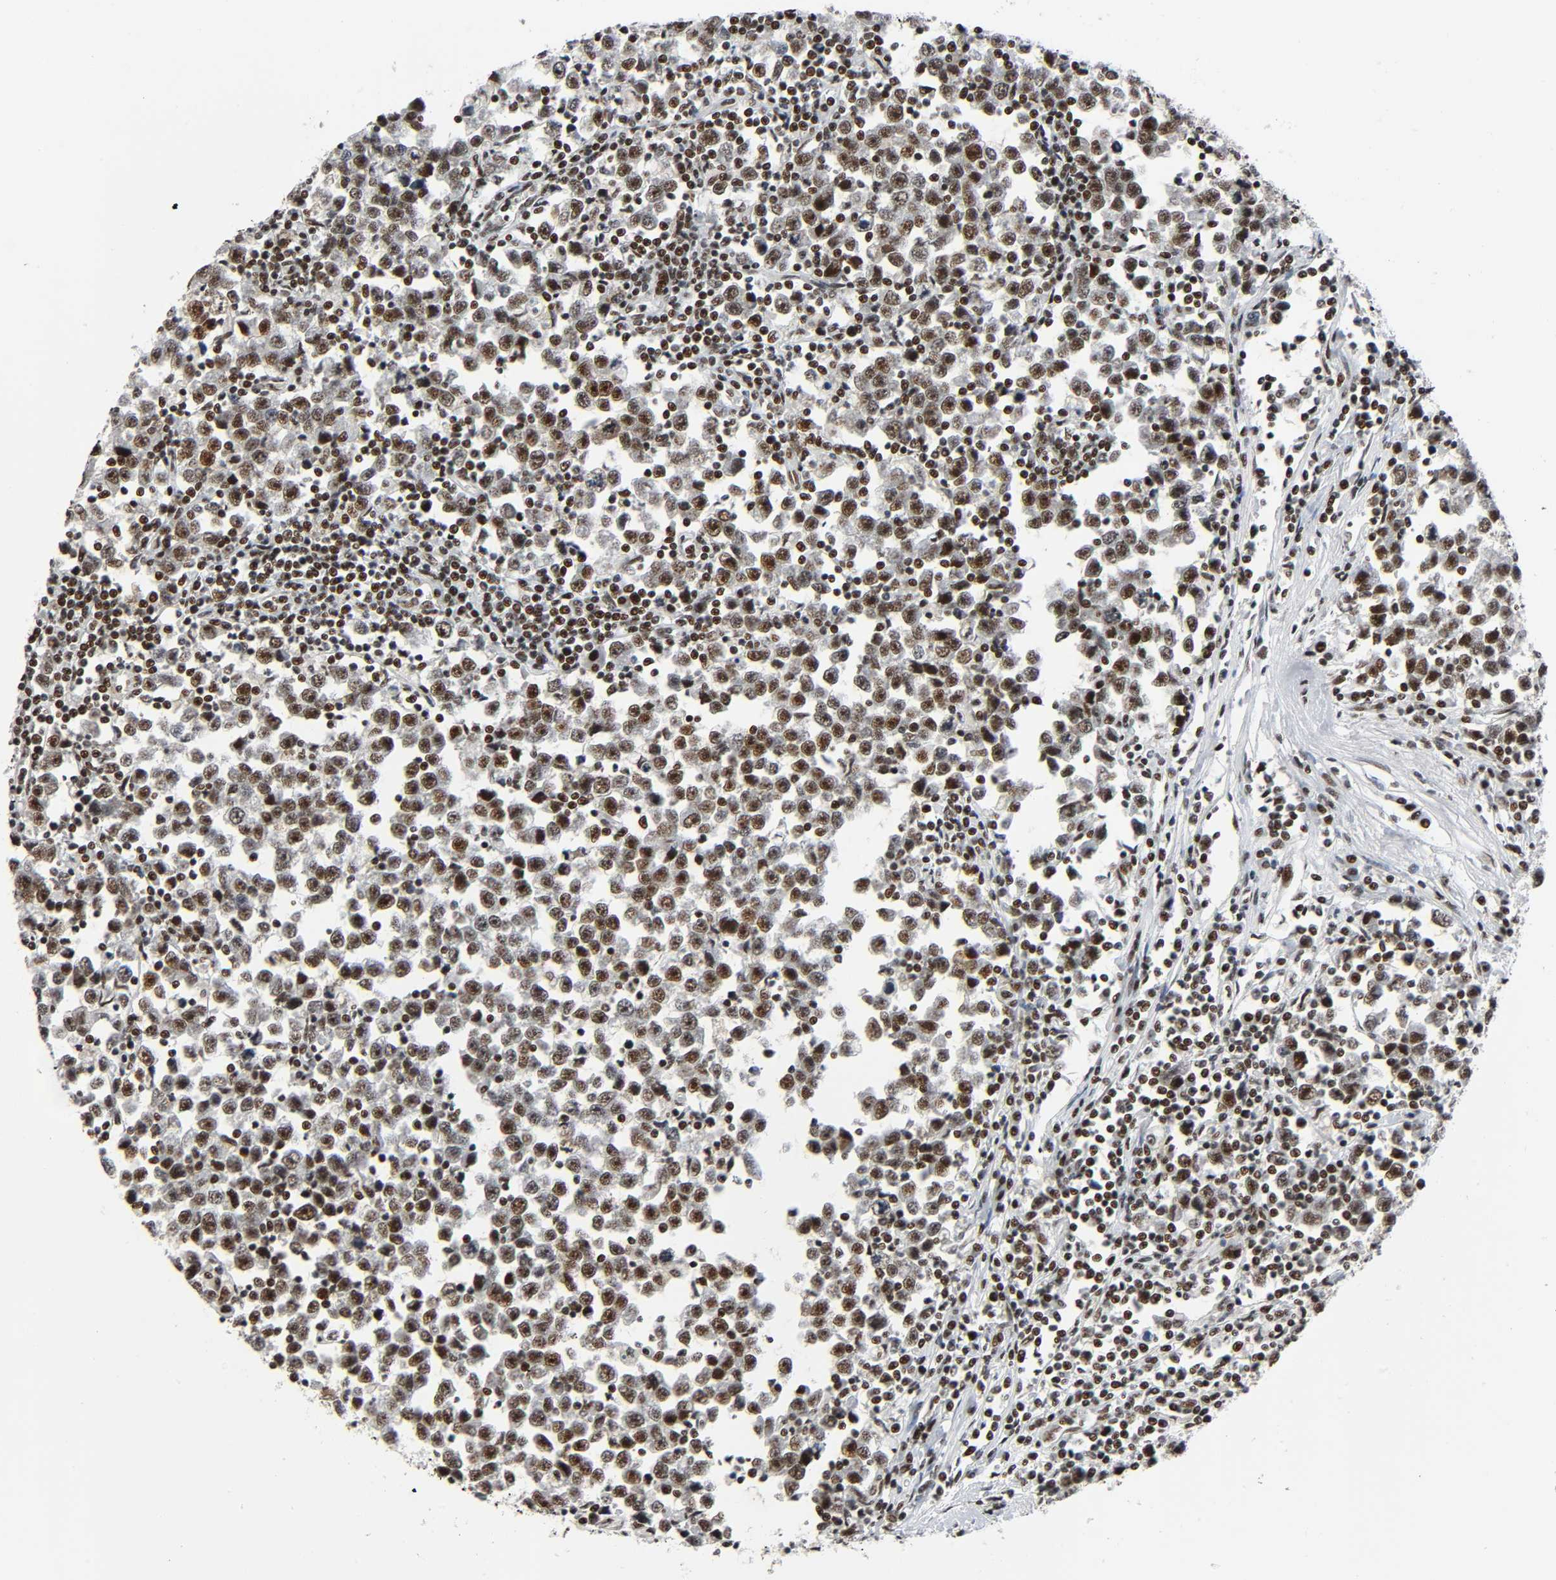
{"staining": {"intensity": "strong", "quantity": ">75%", "location": "nuclear"}, "tissue": "testis cancer", "cell_type": "Tumor cells", "image_type": "cancer", "snomed": [{"axis": "morphology", "description": "Seminoma, NOS"}, {"axis": "topography", "description": "Testis"}], "caption": "Testis cancer (seminoma) stained with a brown dye demonstrates strong nuclear positive staining in approximately >75% of tumor cells.", "gene": "CDK9", "patient": {"sex": "male", "age": 43}}